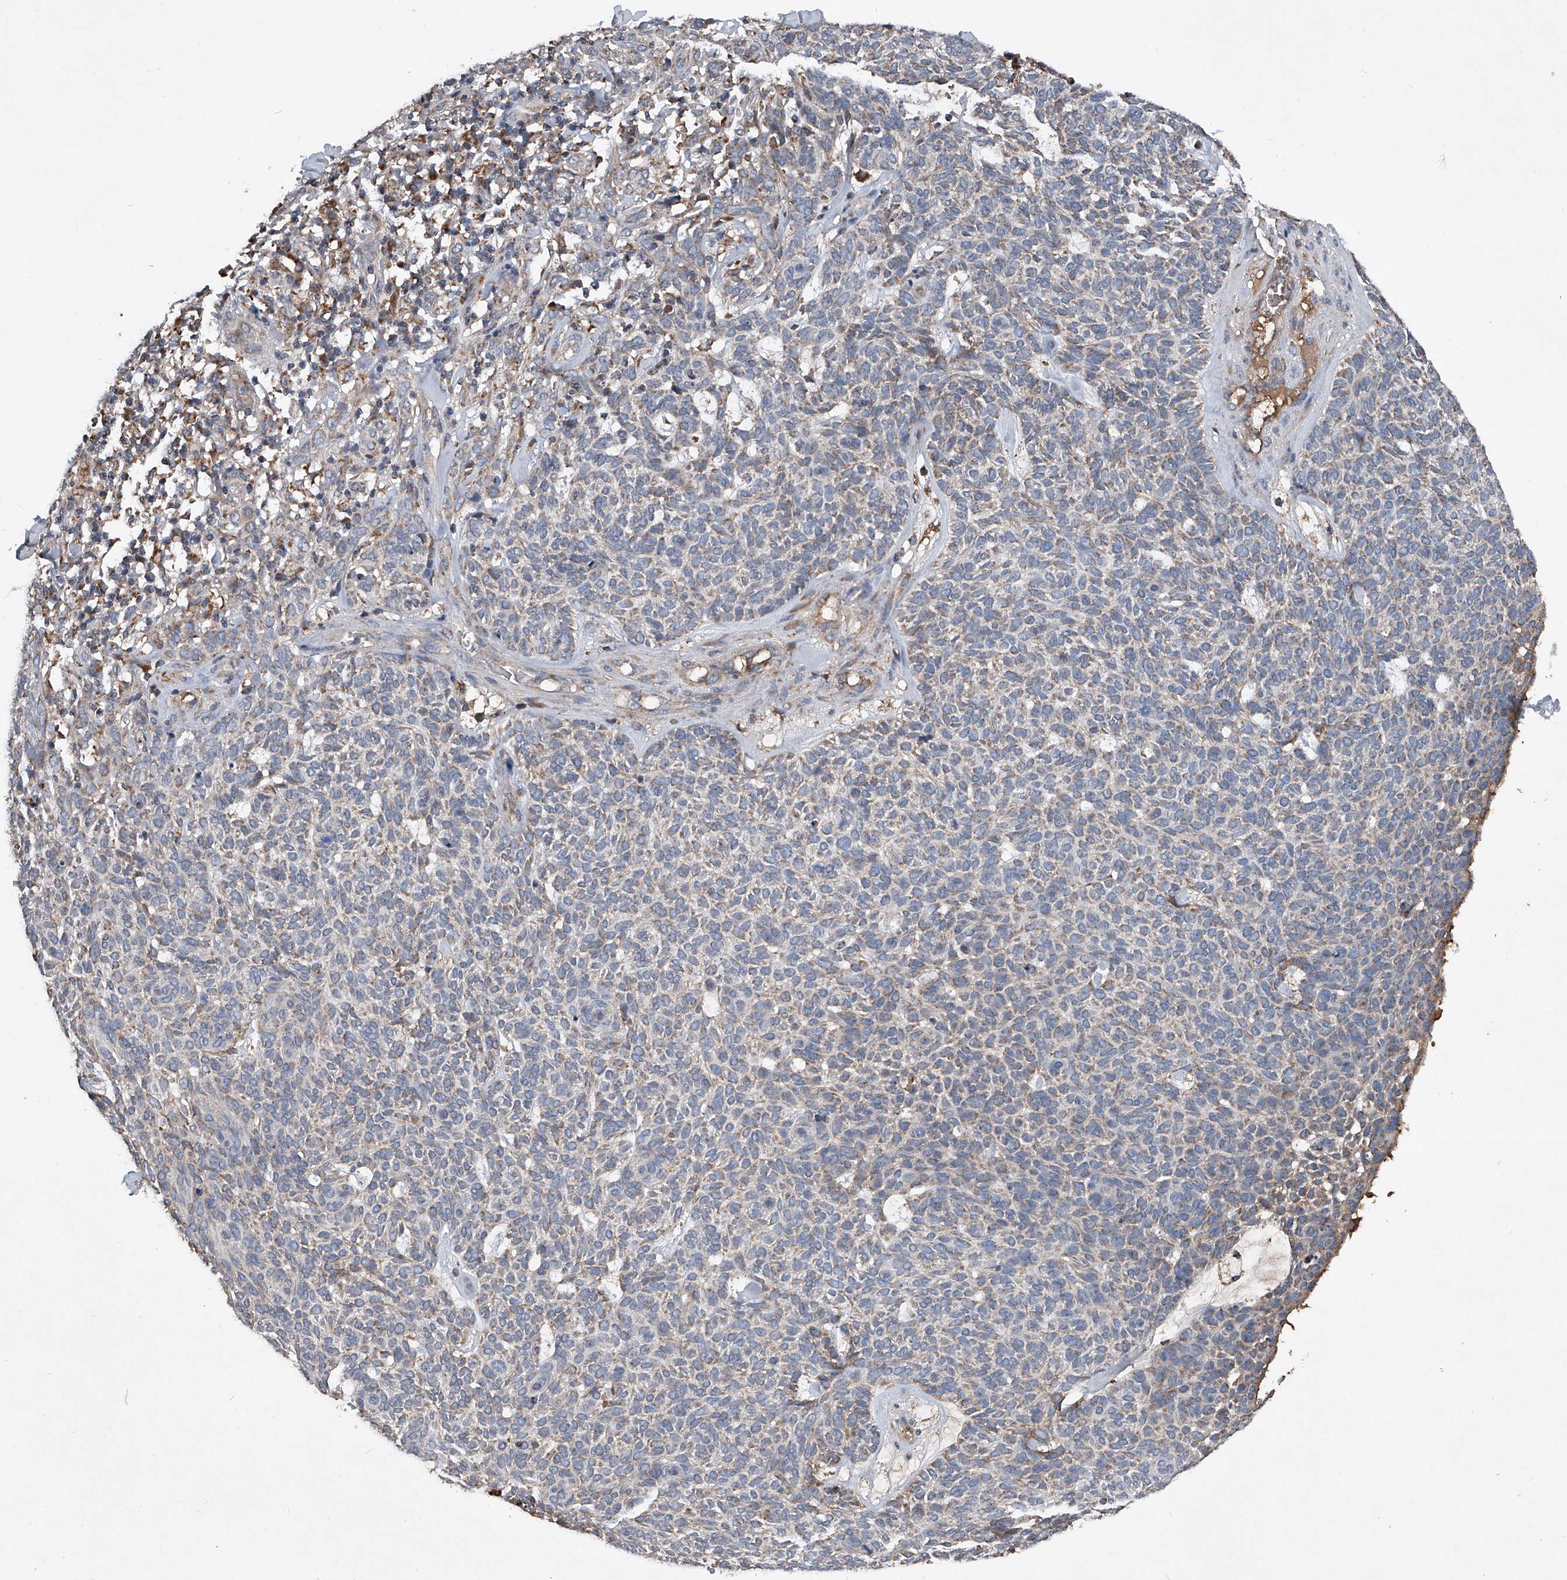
{"staining": {"intensity": "weak", "quantity": "<25%", "location": "cytoplasmic/membranous"}, "tissue": "skin cancer", "cell_type": "Tumor cells", "image_type": "cancer", "snomed": [{"axis": "morphology", "description": "Squamous cell carcinoma, NOS"}, {"axis": "topography", "description": "Skin"}], "caption": "Skin cancer was stained to show a protein in brown. There is no significant positivity in tumor cells.", "gene": "SDHA", "patient": {"sex": "female", "age": 90}}